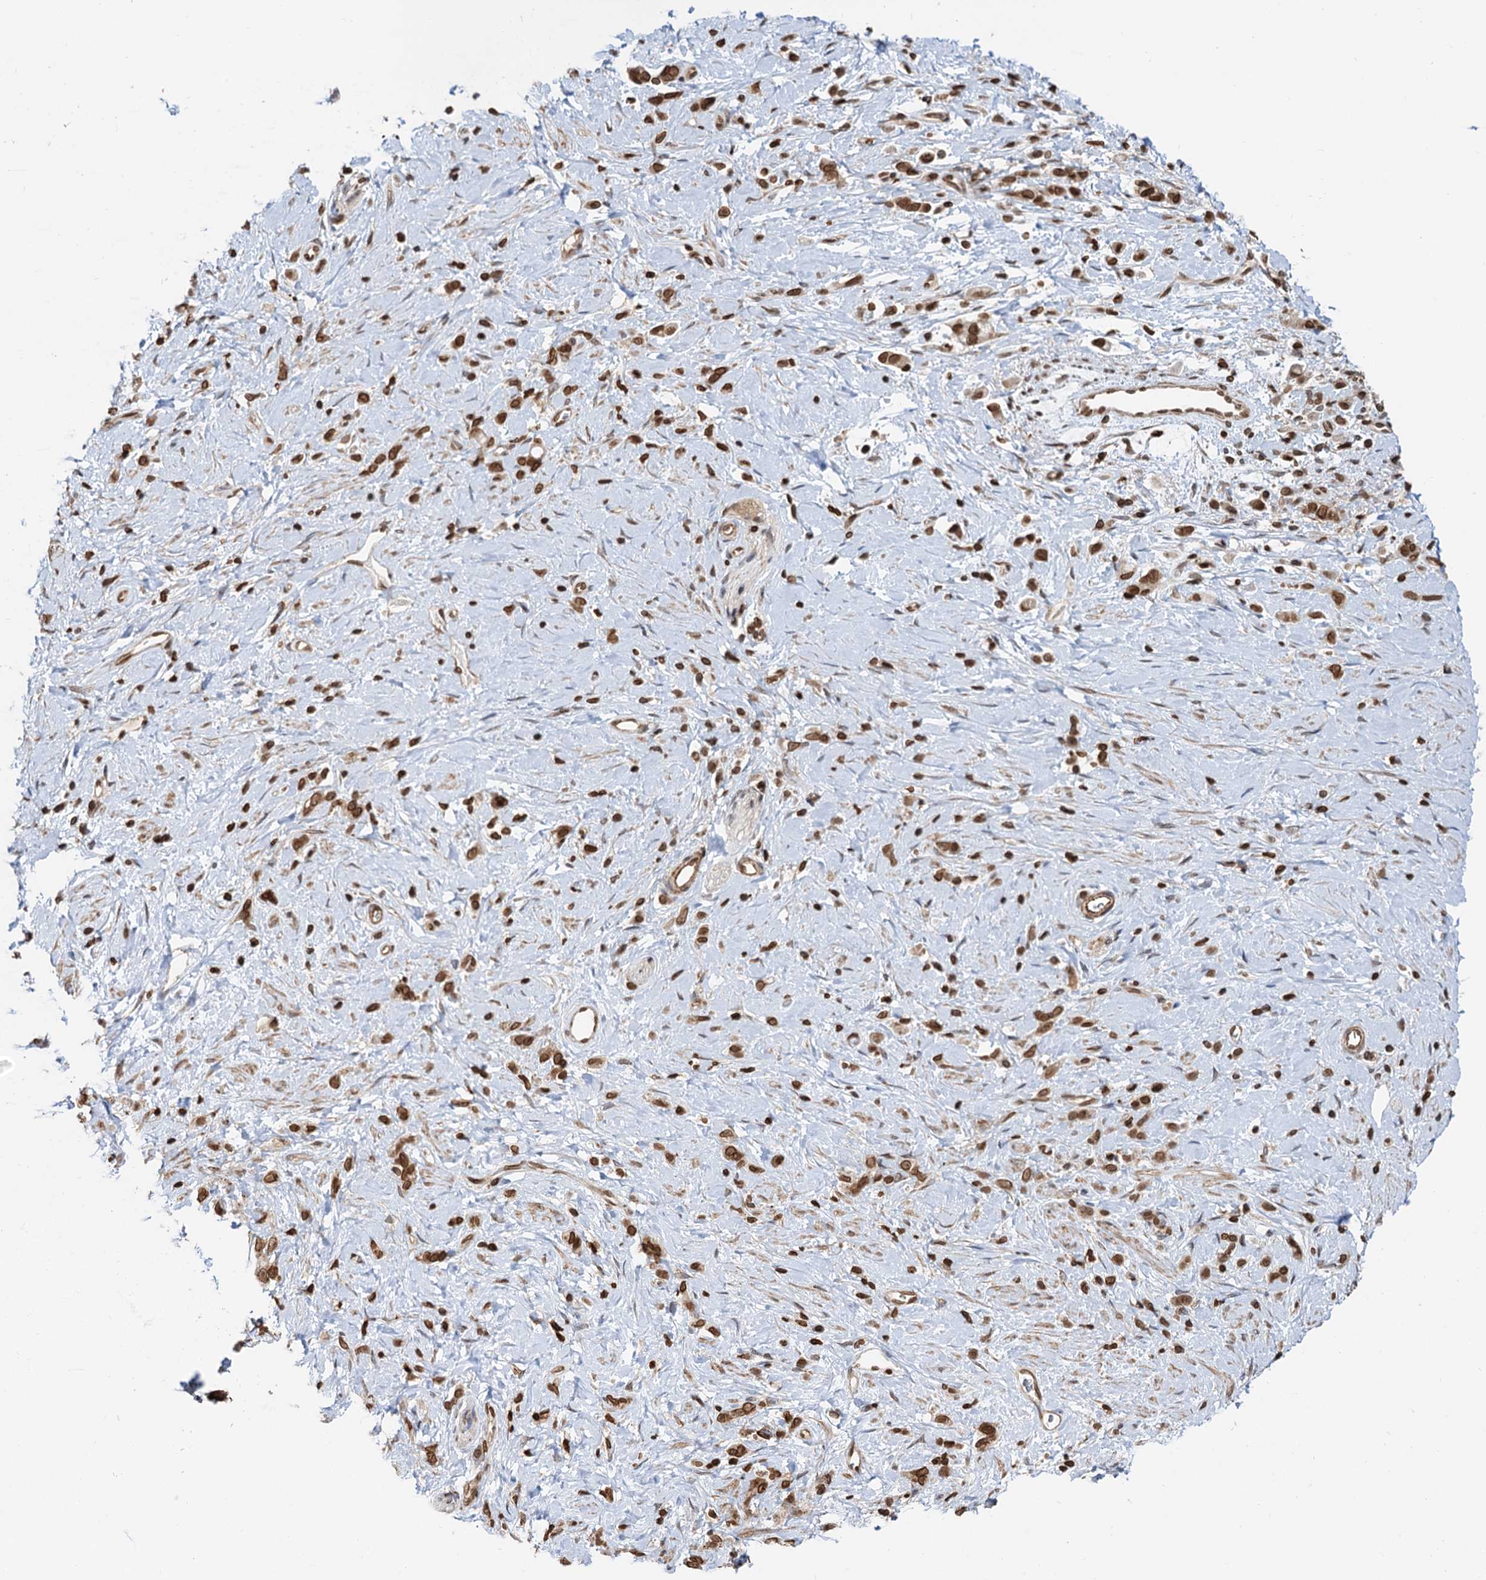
{"staining": {"intensity": "strong", "quantity": ">75%", "location": "cytoplasmic/membranous,nuclear"}, "tissue": "stomach cancer", "cell_type": "Tumor cells", "image_type": "cancer", "snomed": [{"axis": "morphology", "description": "Adenocarcinoma, NOS"}, {"axis": "topography", "description": "Stomach"}], "caption": "An image of adenocarcinoma (stomach) stained for a protein reveals strong cytoplasmic/membranous and nuclear brown staining in tumor cells.", "gene": "ZC3H13", "patient": {"sex": "female", "age": 60}}